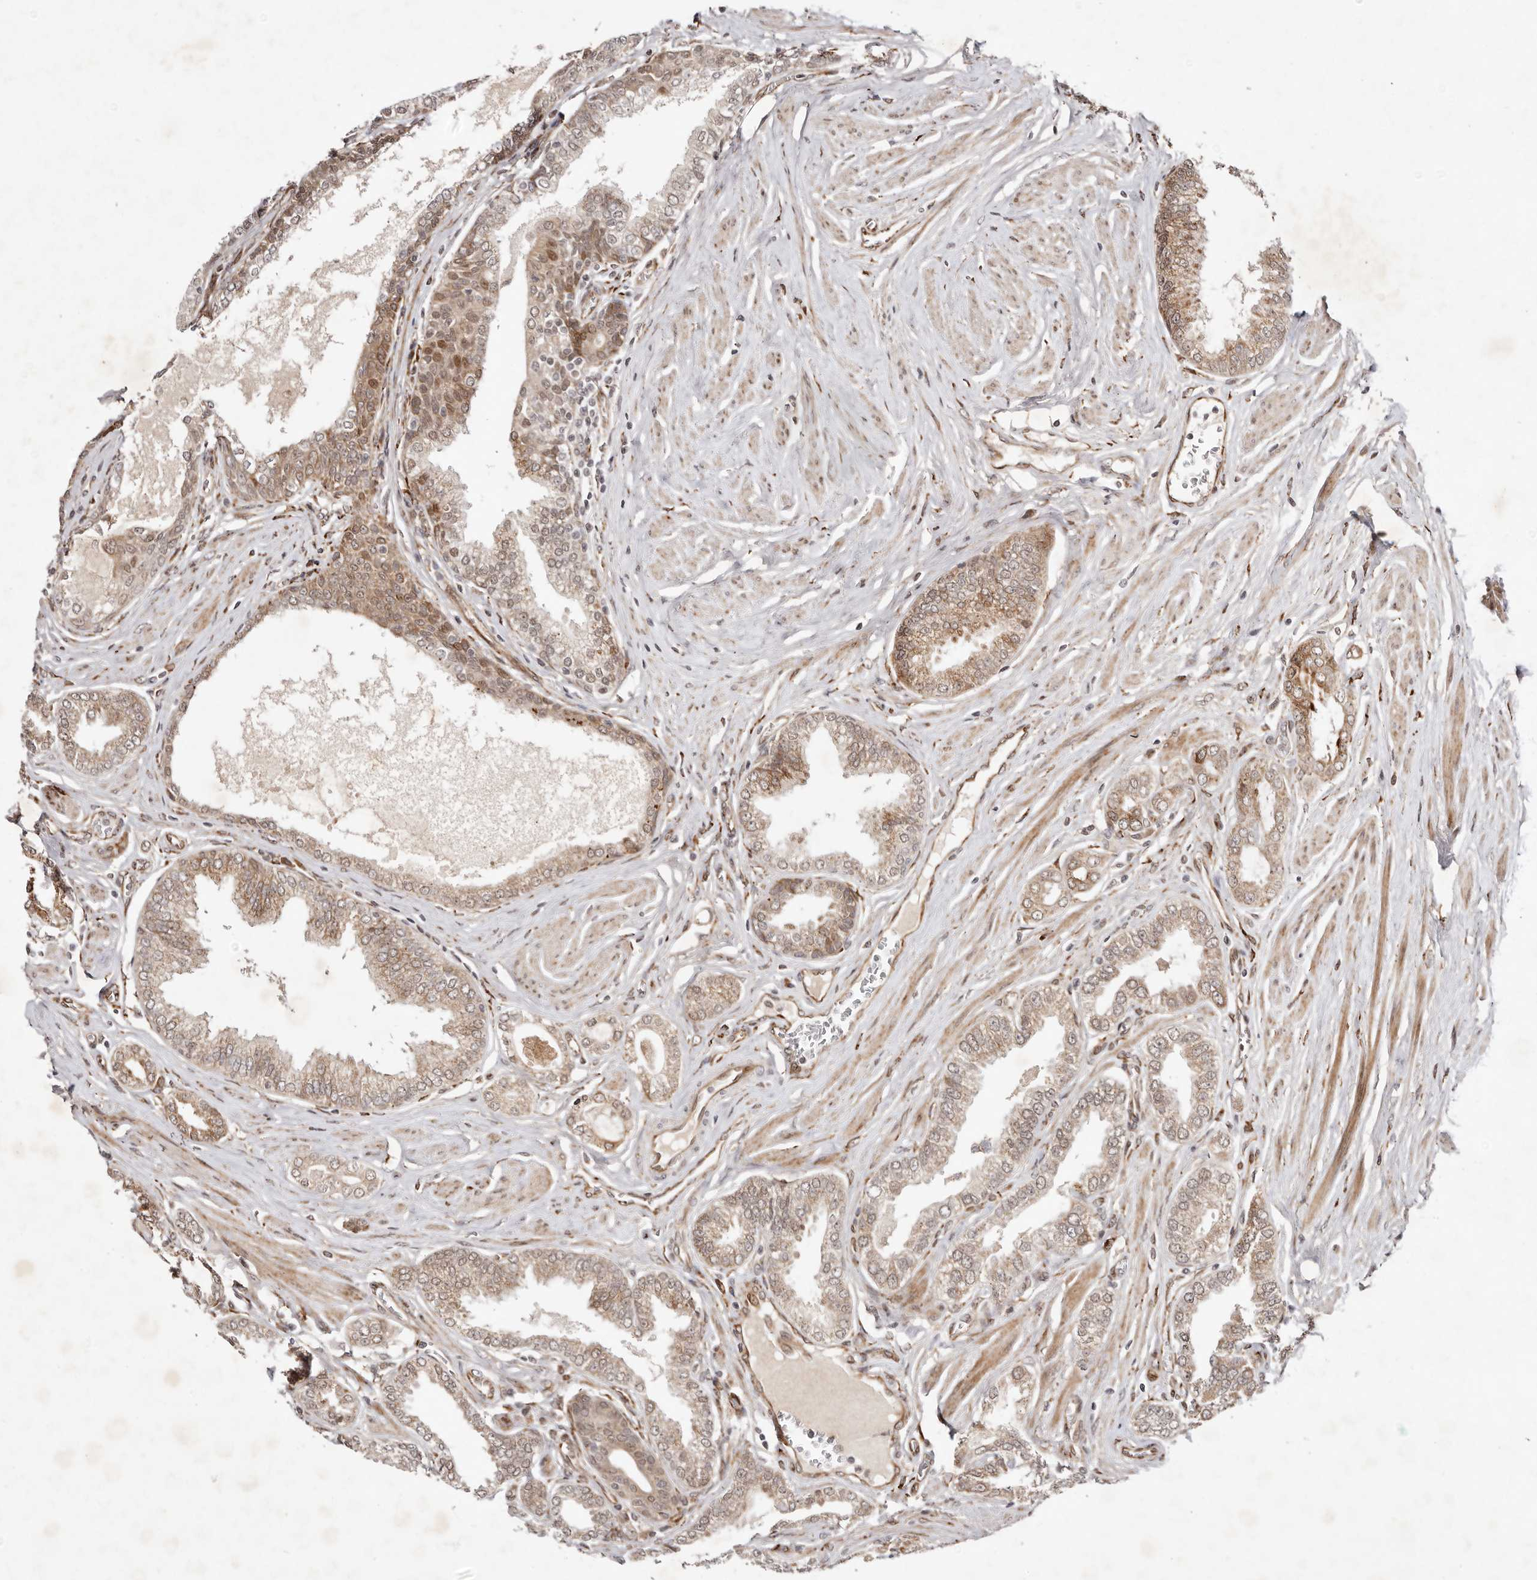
{"staining": {"intensity": "moderate", "quantity": ">75%", "location": "cytoplasmic/membranous"}, "tissue": "prostate cancer", "cell_type": "Tumor cells", "image_type": "cancer", "snomed": [{"axis": "morphology", "description": "Adenocarcinoma, Low grade"}, {"axis": "topography", "description": "Prostate"}], "caption": "Prostate cancer (adenocarcinoma (low-grade)) stained with a brown dye reveals moderate cytoplasmic/membranous positive staining in about >75% of tumor cells.", "gene": "BCL2L15", "patient": {"sex": "male", "age": 63}}